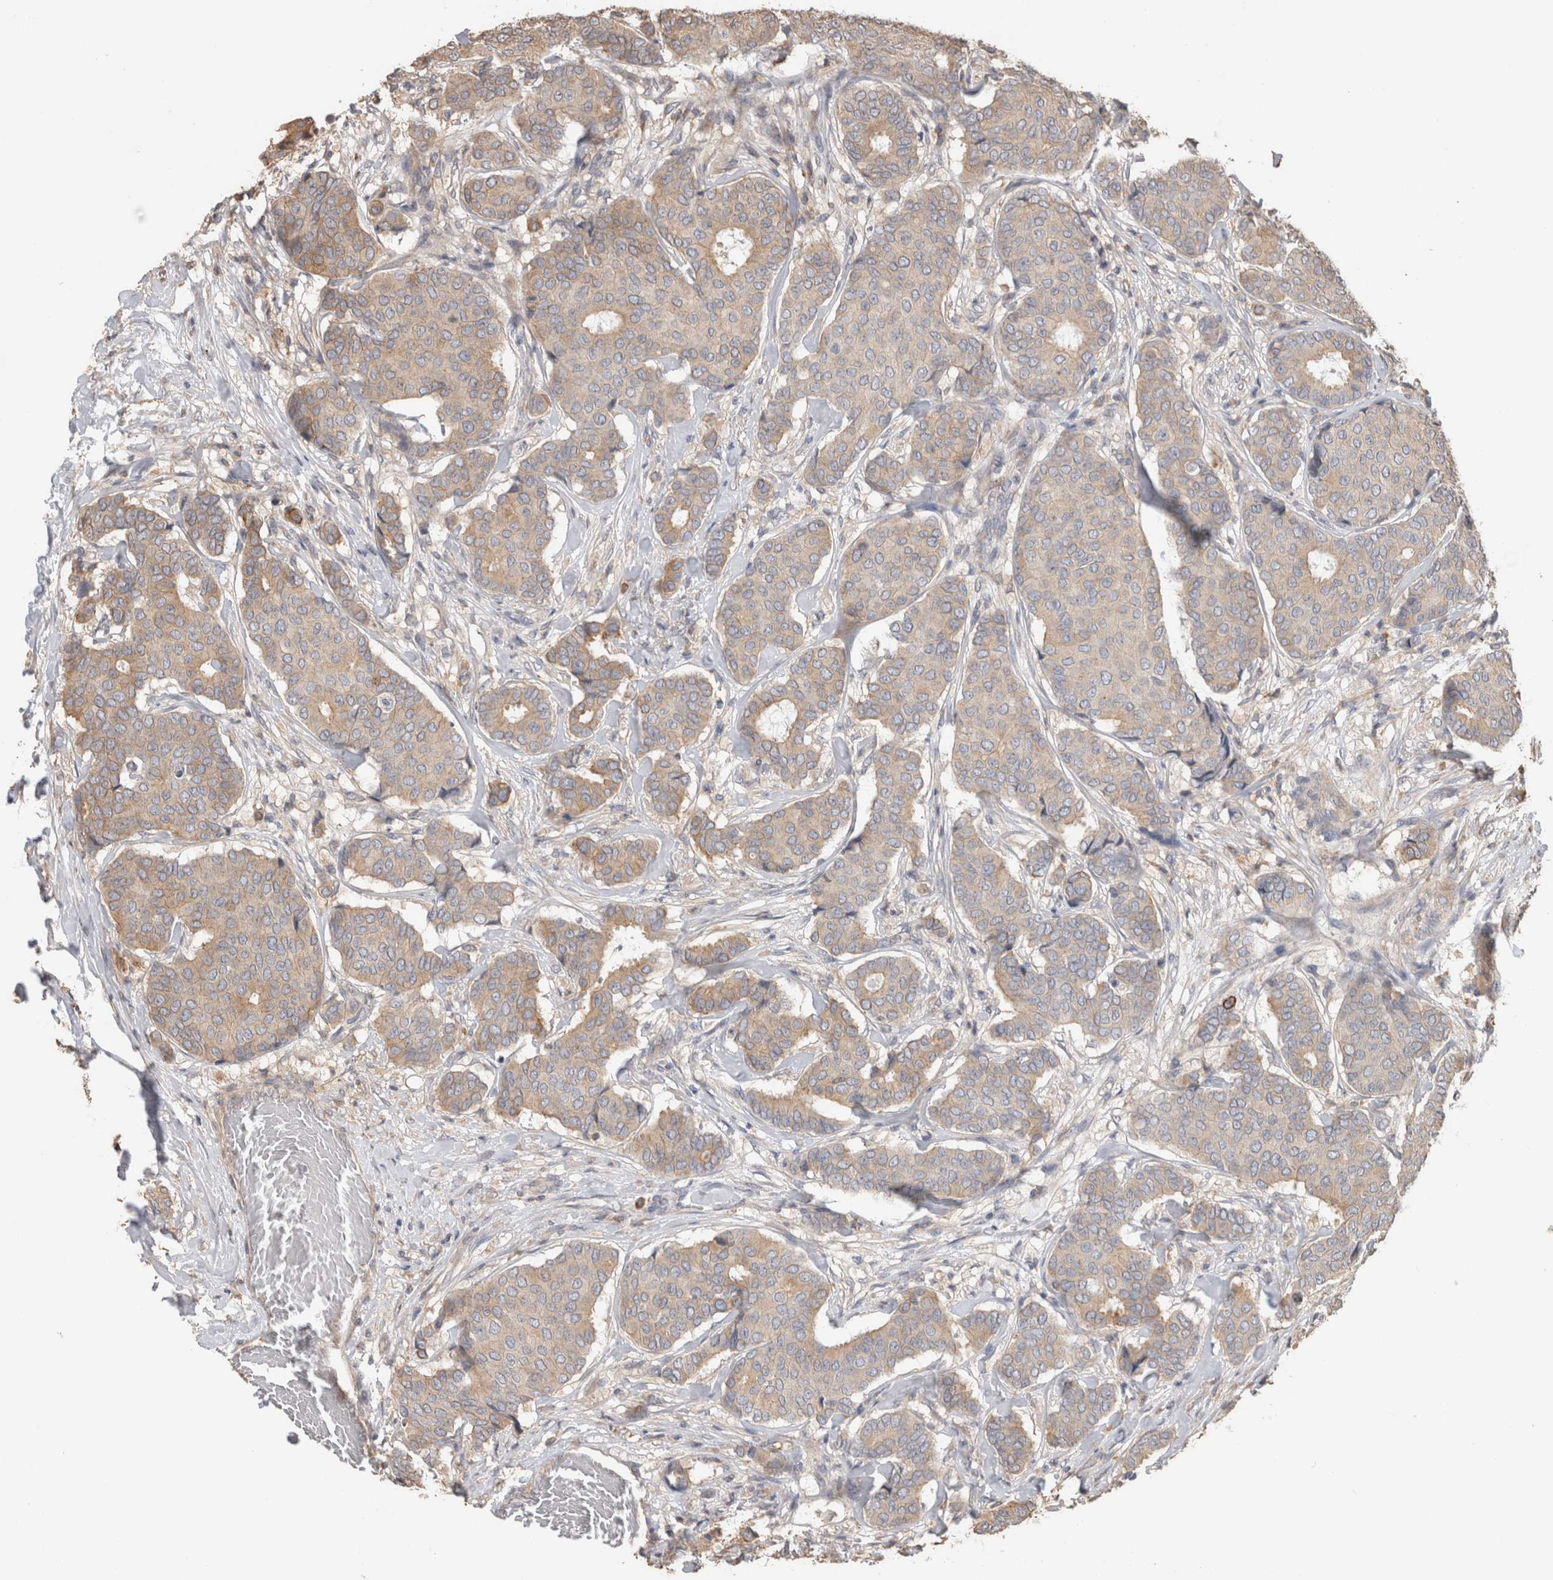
{"staining": {"intensity": "weak", "quantity": ">75%", "location": "cytoplasmic/membranous"}, "tissue": "breast cancer", "cell_type": "Tumor cells", "image_type": "cancer", "snomed": [{"axis": "morphology", "description": "Duct carcinoma"}, {"axis": "topography", "description": "Breast"}], "caption": "DAB immunohistochemical staining of breast cancer shows weak cytoplasmic/membranous protein staining in approximately >75% of tumor cells.", "gene": "CLIP1", "patient": {"sex": "female", "age": 75}}